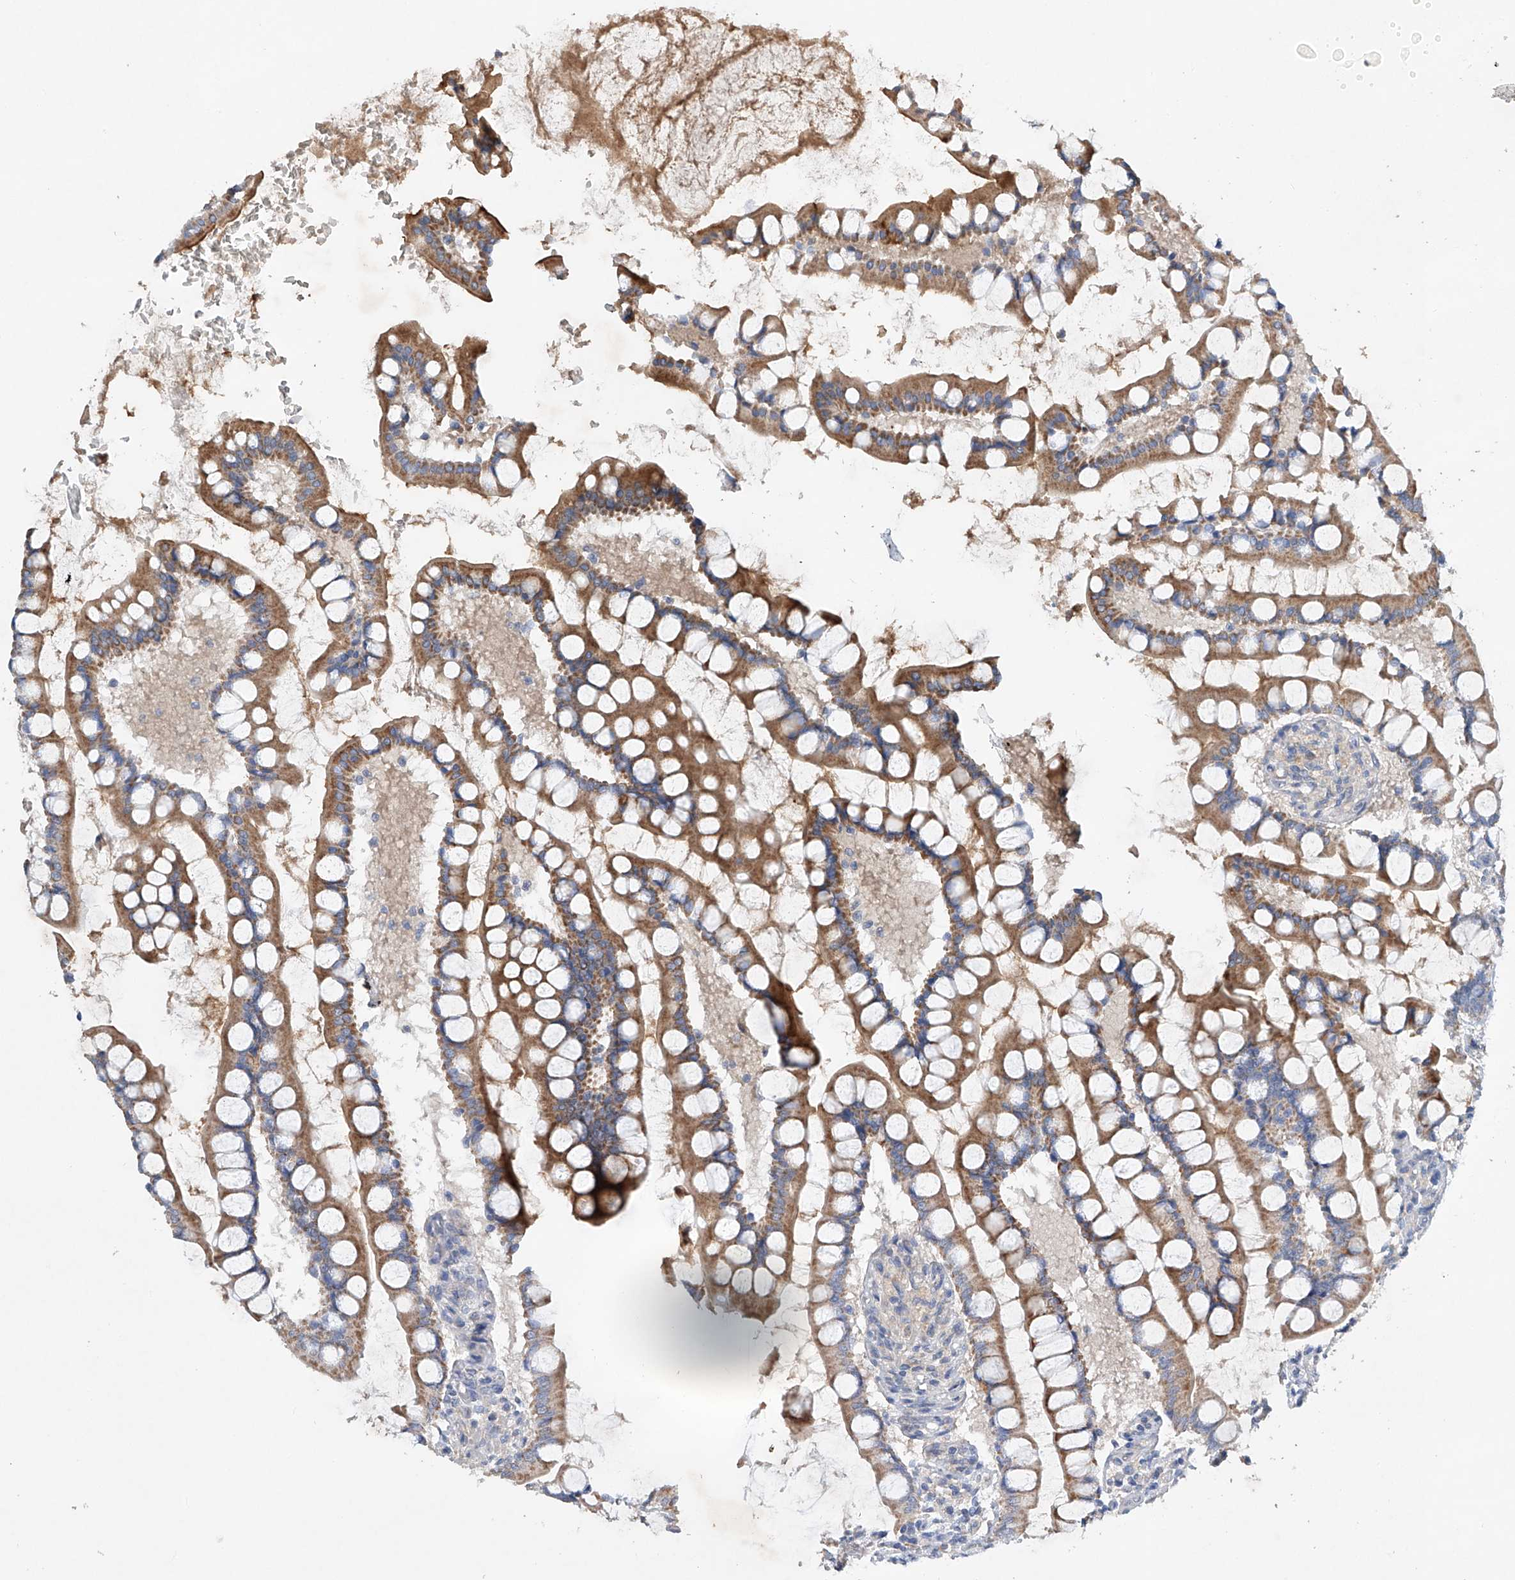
{"staining": {"intensity": "moderate", "quantity": ">75%", "location": "cytoplasmic/membranous"}, "tissue": "small intestine", "cell_type": "Glandular cells", "image_type": "normal", "snomed": [{"axis": "morphology", "description": "Normal tissue, NOS"}, {"axis": "topography", "description": "Small intestine"}], "caption": "A micrograph of human small intestine stained for a protein reveals moderate cytoplasmic/membranous brown staining in glandular cells. (Brightfield microscopy of DAB IHC at high magnification).", "gene": "GPC4", "patient": {"sex": "male", "age": 52}}